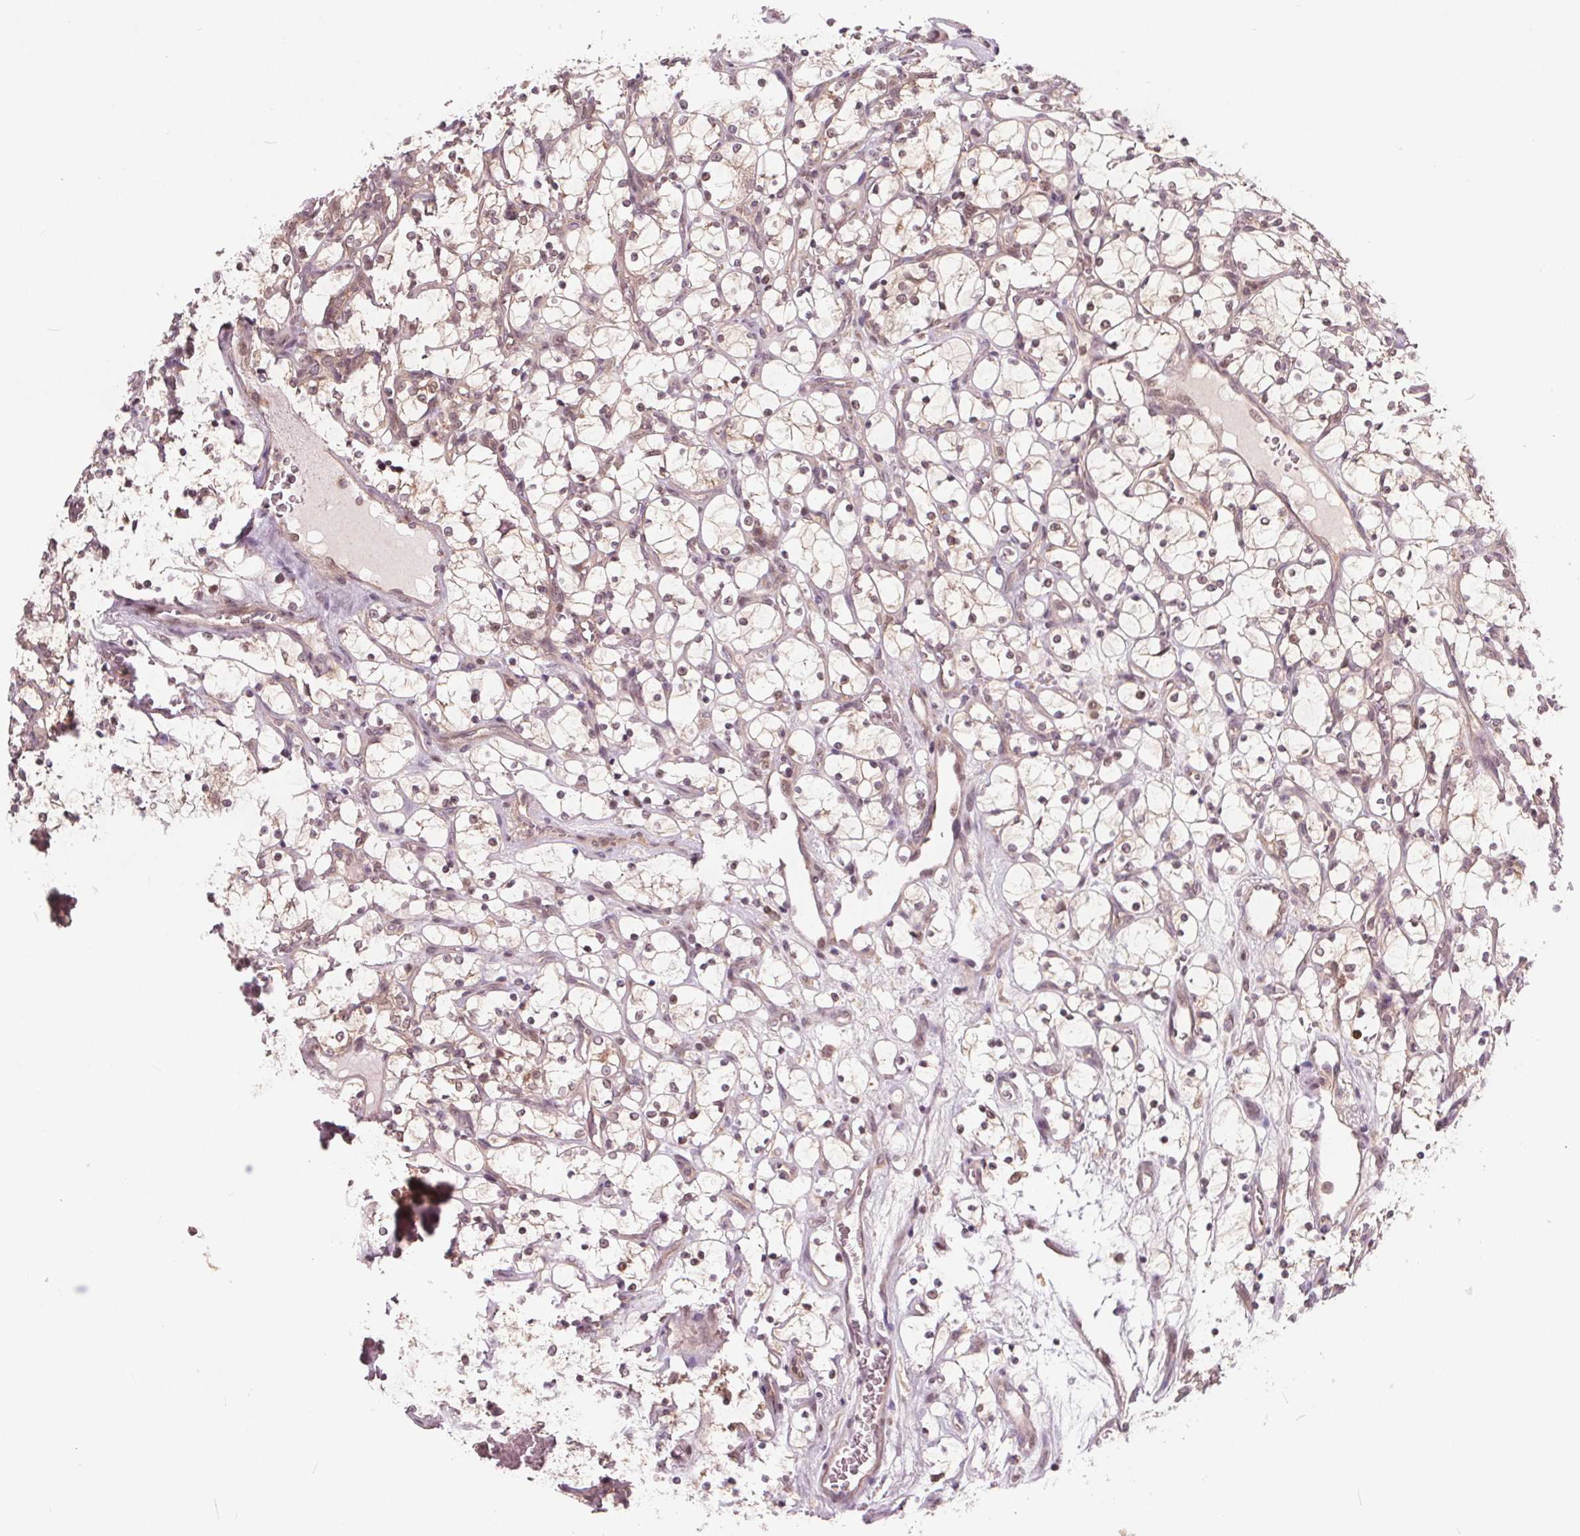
{"staining": {"intensity": "weak", "quantity": "25%-75%", "location": "cytoplasmic/membranous,nuclear"}, "tissue": "renal cancer", "cell_type": "Tumor cells", "image_type": "cancer", "snomed": [{"axis": "morphology", "description": "Adenocarcinoma, NOS"}, {"axis": "topography", "description": "Kidney"}], "caption": "Weak cytoplasmic/membranous and nuclear expression for a protein is present in about 25%-75% of tumor cells of adenocarcinoma (renal) using IHC.", "gene": "HIF1AN", "patient": {"sex": "female", "age": 69}}